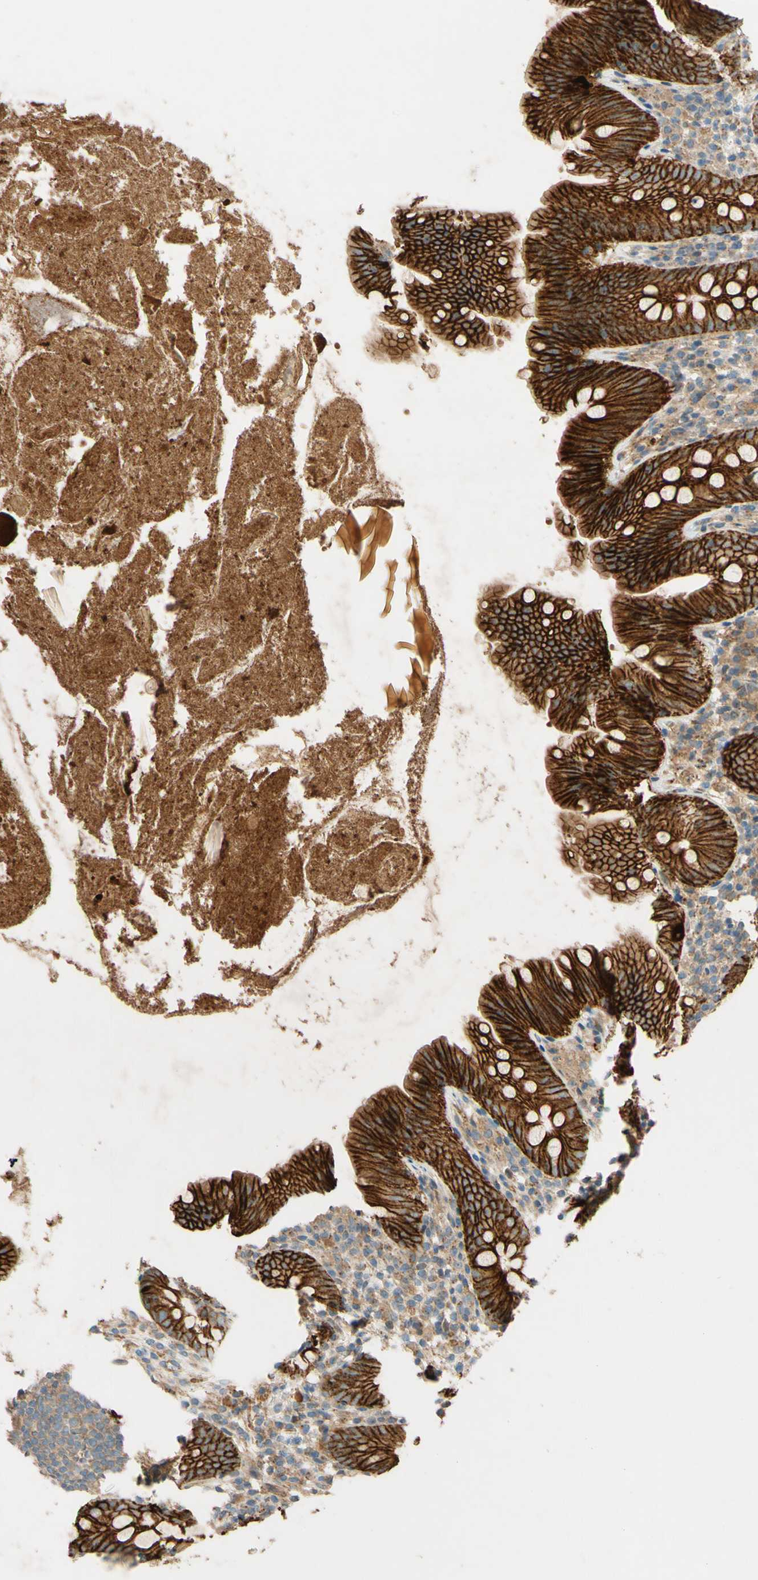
{"staining": {"intensity": "strong", "quantity": ">75%", "location": "cytoplasmic/membranous"}, "tissue": "appendix", "cell_type": "Glandular cells", "image_type": "normal", "snomed": [{"axis": "morphology", "description": "Normal tissue, NOS"}, {"axis": "topography", "description": "Appendix"}], "caption": "The image exhibits immunohistochemical staining of benign appendix. There is strong cytoplasmic/membranous positivity is present in approximately >75% of glandular cells.", "gene": "ADAM17", "patient": {"sex": "male", "age": 52}}